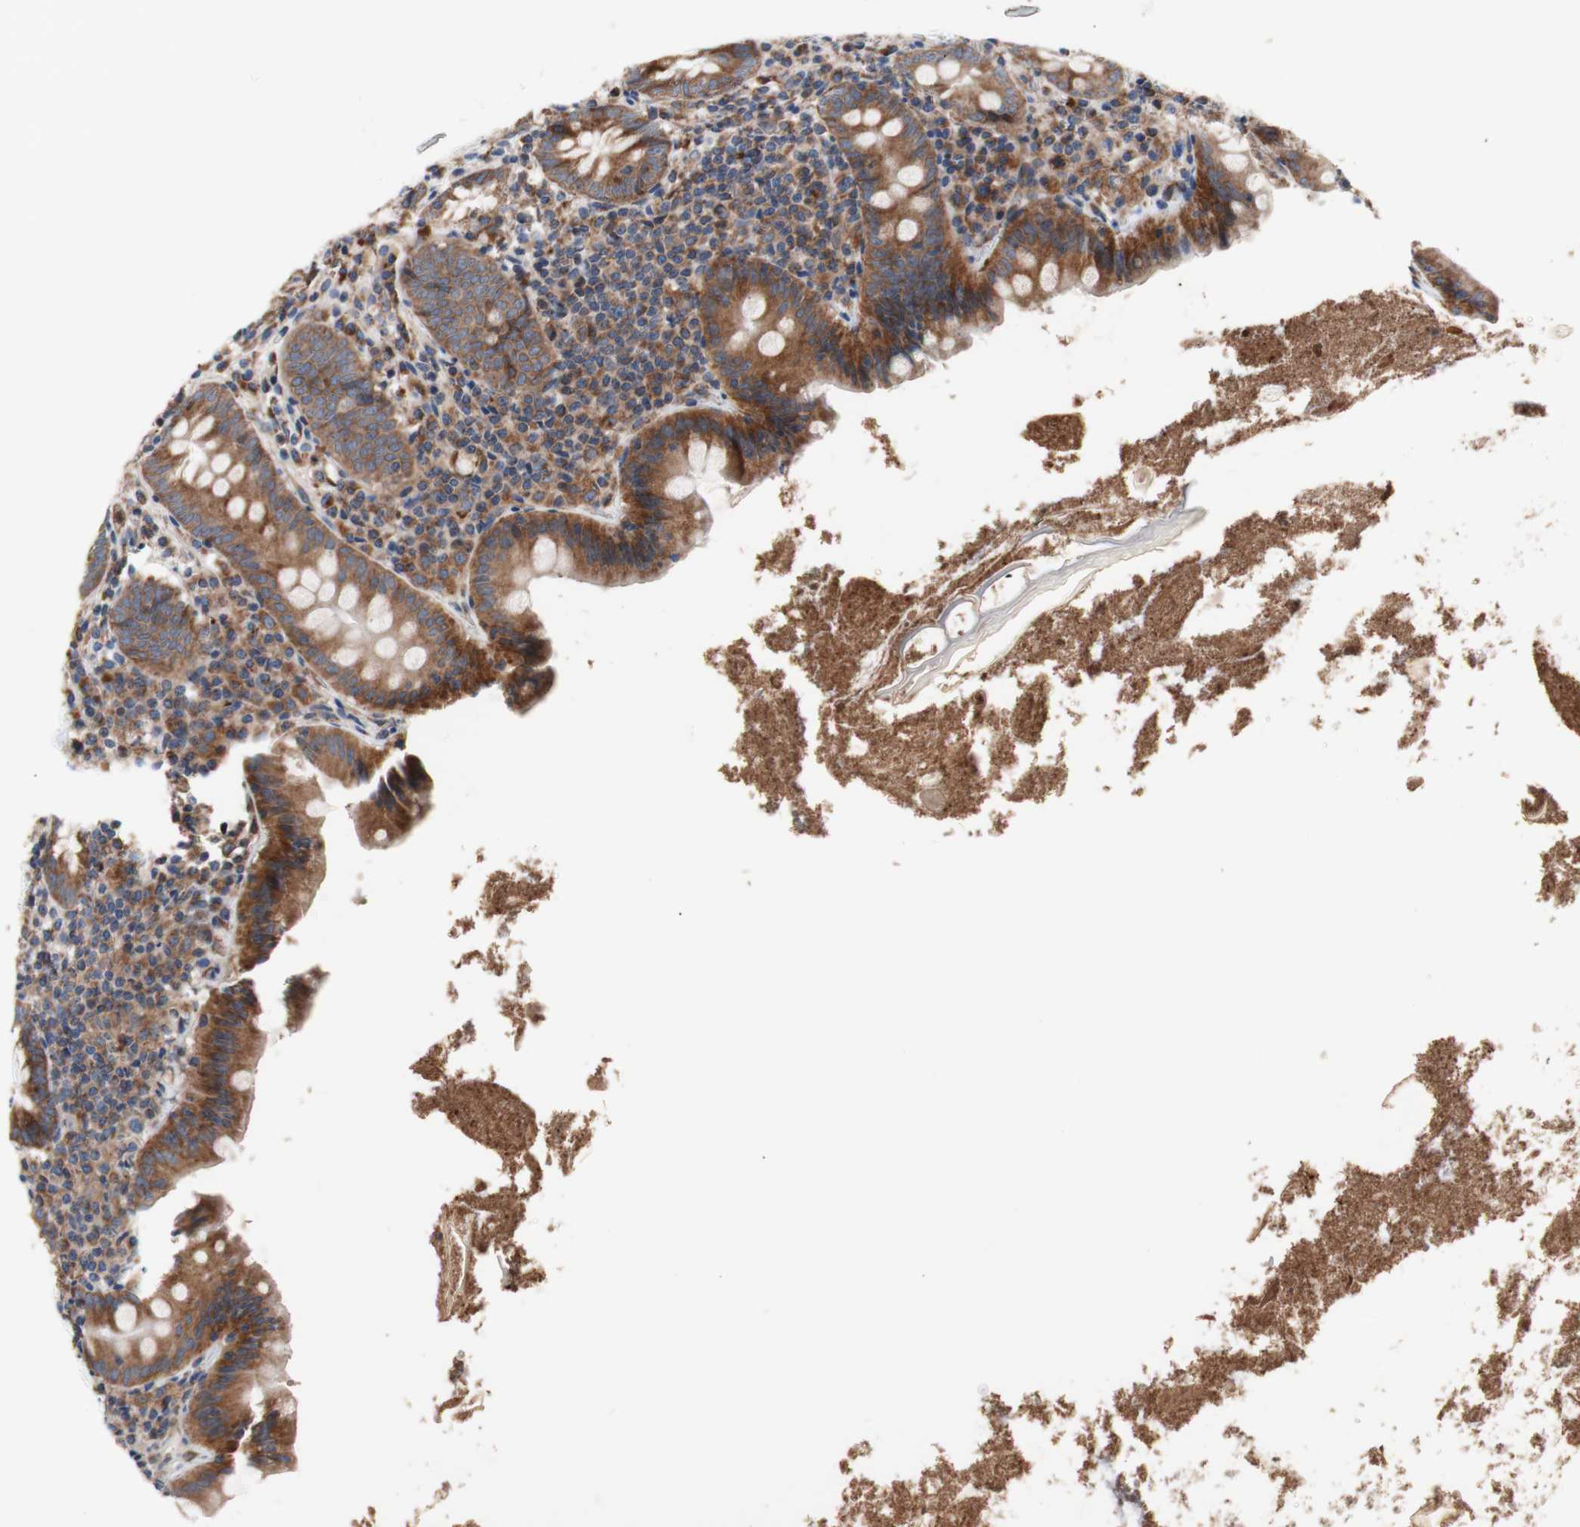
{"staining": {"intensity": "moderate", "quantity": ">75%", "location": "cytoplasmic/membranous"}, "tissue": "appendix", "cell_type": "Glandular cells", "image_type": "normal", "snomed": [{"axis": "morphology", "description": "Normal tissue, NOS"}, {"axis": "topography", "description": "Appendix"}], "caption": "An image of human appendix stained for a protein reveals moderate cytoplasmic/membranous brown staining in glandular cells.", "gene": "FMR1", "patient": {"sex": "male", "age": 52}}